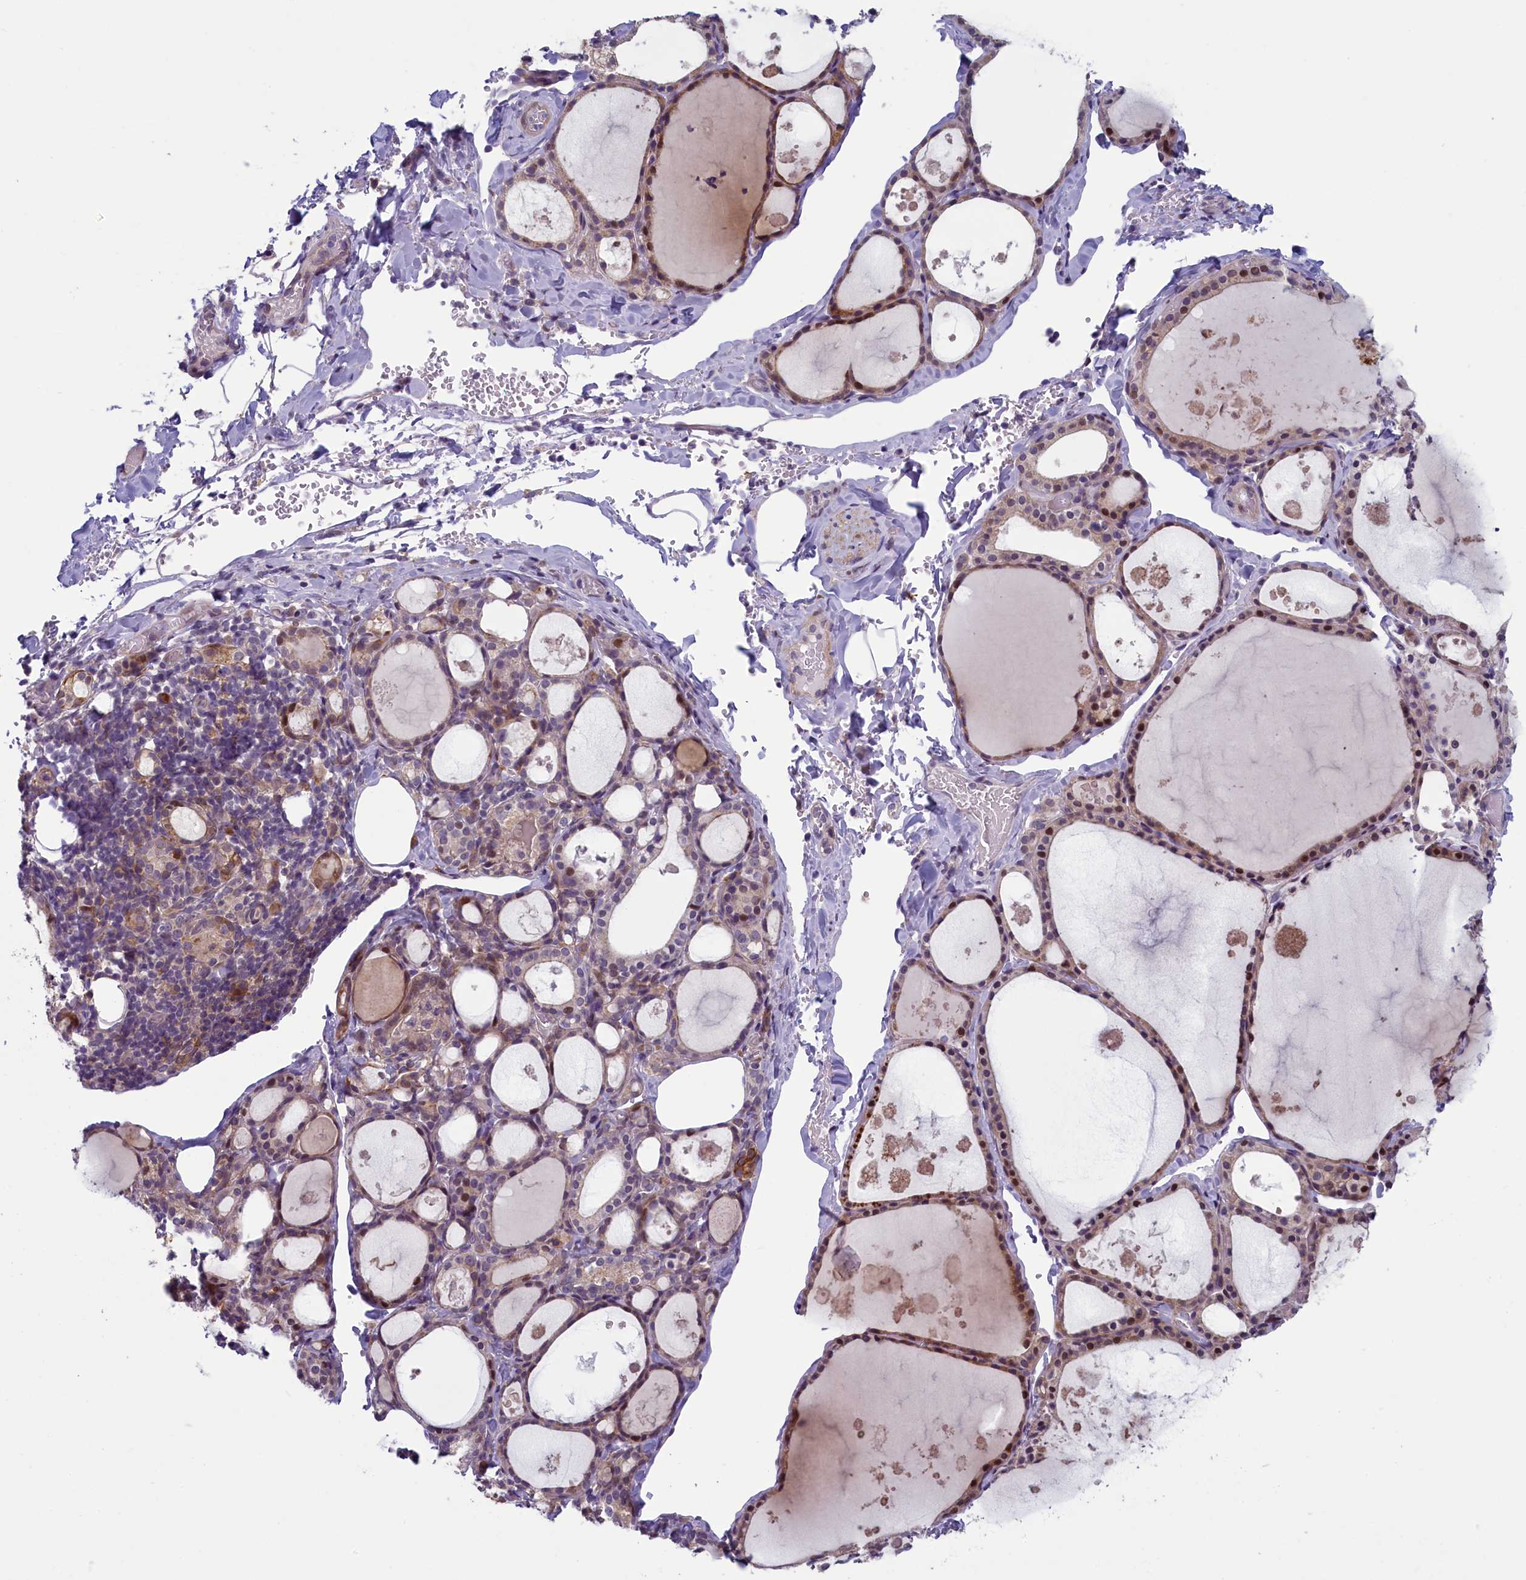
{"staining": {"intensity": "moderate", "quantity": "<25%", "location": "cytoplasmic/membranous,nuclear"}, "tissue": "thyroid gland", "cell_type": "Glandular cells", "image_type": "normal", "snomed": [{"axis": "morphology", "description": "Normal tissue, NOS"}, {"axis": "topography", "description": "Thyroid gland"}], "caption": "Thyroid gland stained with a brown dye demonstrates moderate cytoplasmic/membranous,nuclear positive expression in approximately <25% of glandular cells.", "gene": "ANKRD39", "patient": {"sex": "male", "age": 56}}